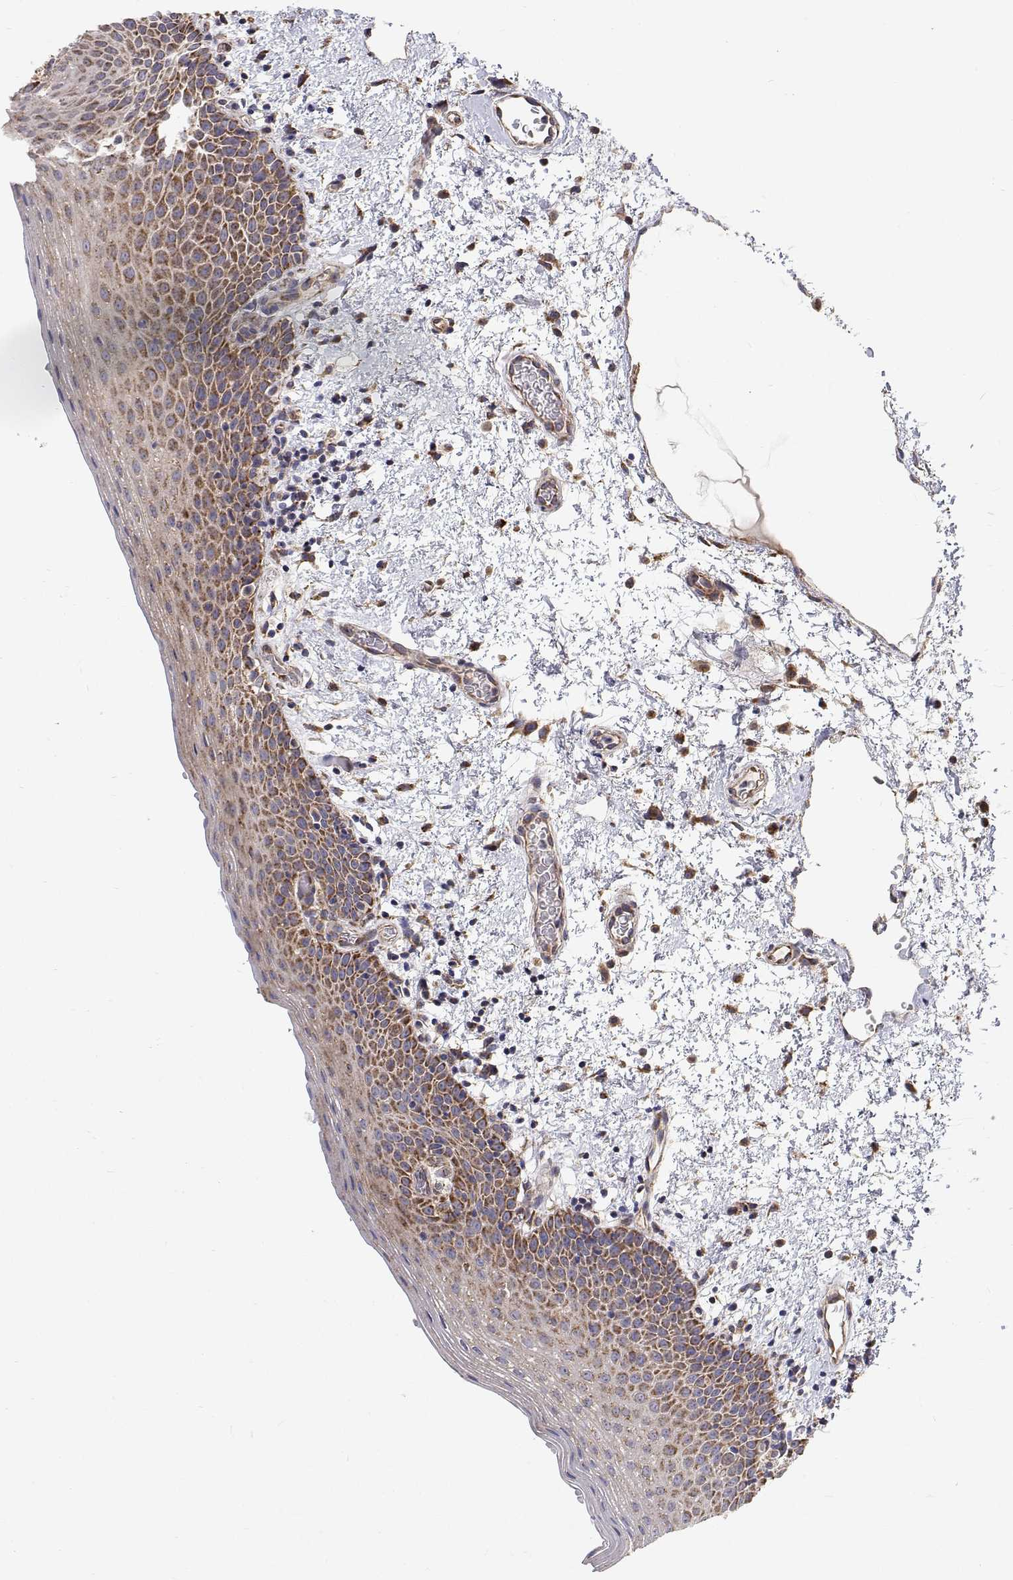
{"staining": {"intensity": "moderate", "quantity": "25%-75%", "location": "cytoplasmic/membranous"}, "tissue": "oral mucosa", "cell_type": "Squamous epithelial cells", "image_type": "normal", "snomed": [{"axis": "morphology", "description": "Normal tissue, NOS"}, {"axis": "topography", "description": "Oral tissue"}, {"axis": "topography", "description": "Head-Neck"}], "caption": "Protein positivity by immunohistochemistry (IHC) displays moderate cytoplasmic/membranous positivity in about 25%-75% of squamous epithelial cells in unremarkable oral mucosa.", "gene": "SPICE1", "patient": {"sex": "female", "age": 55}}